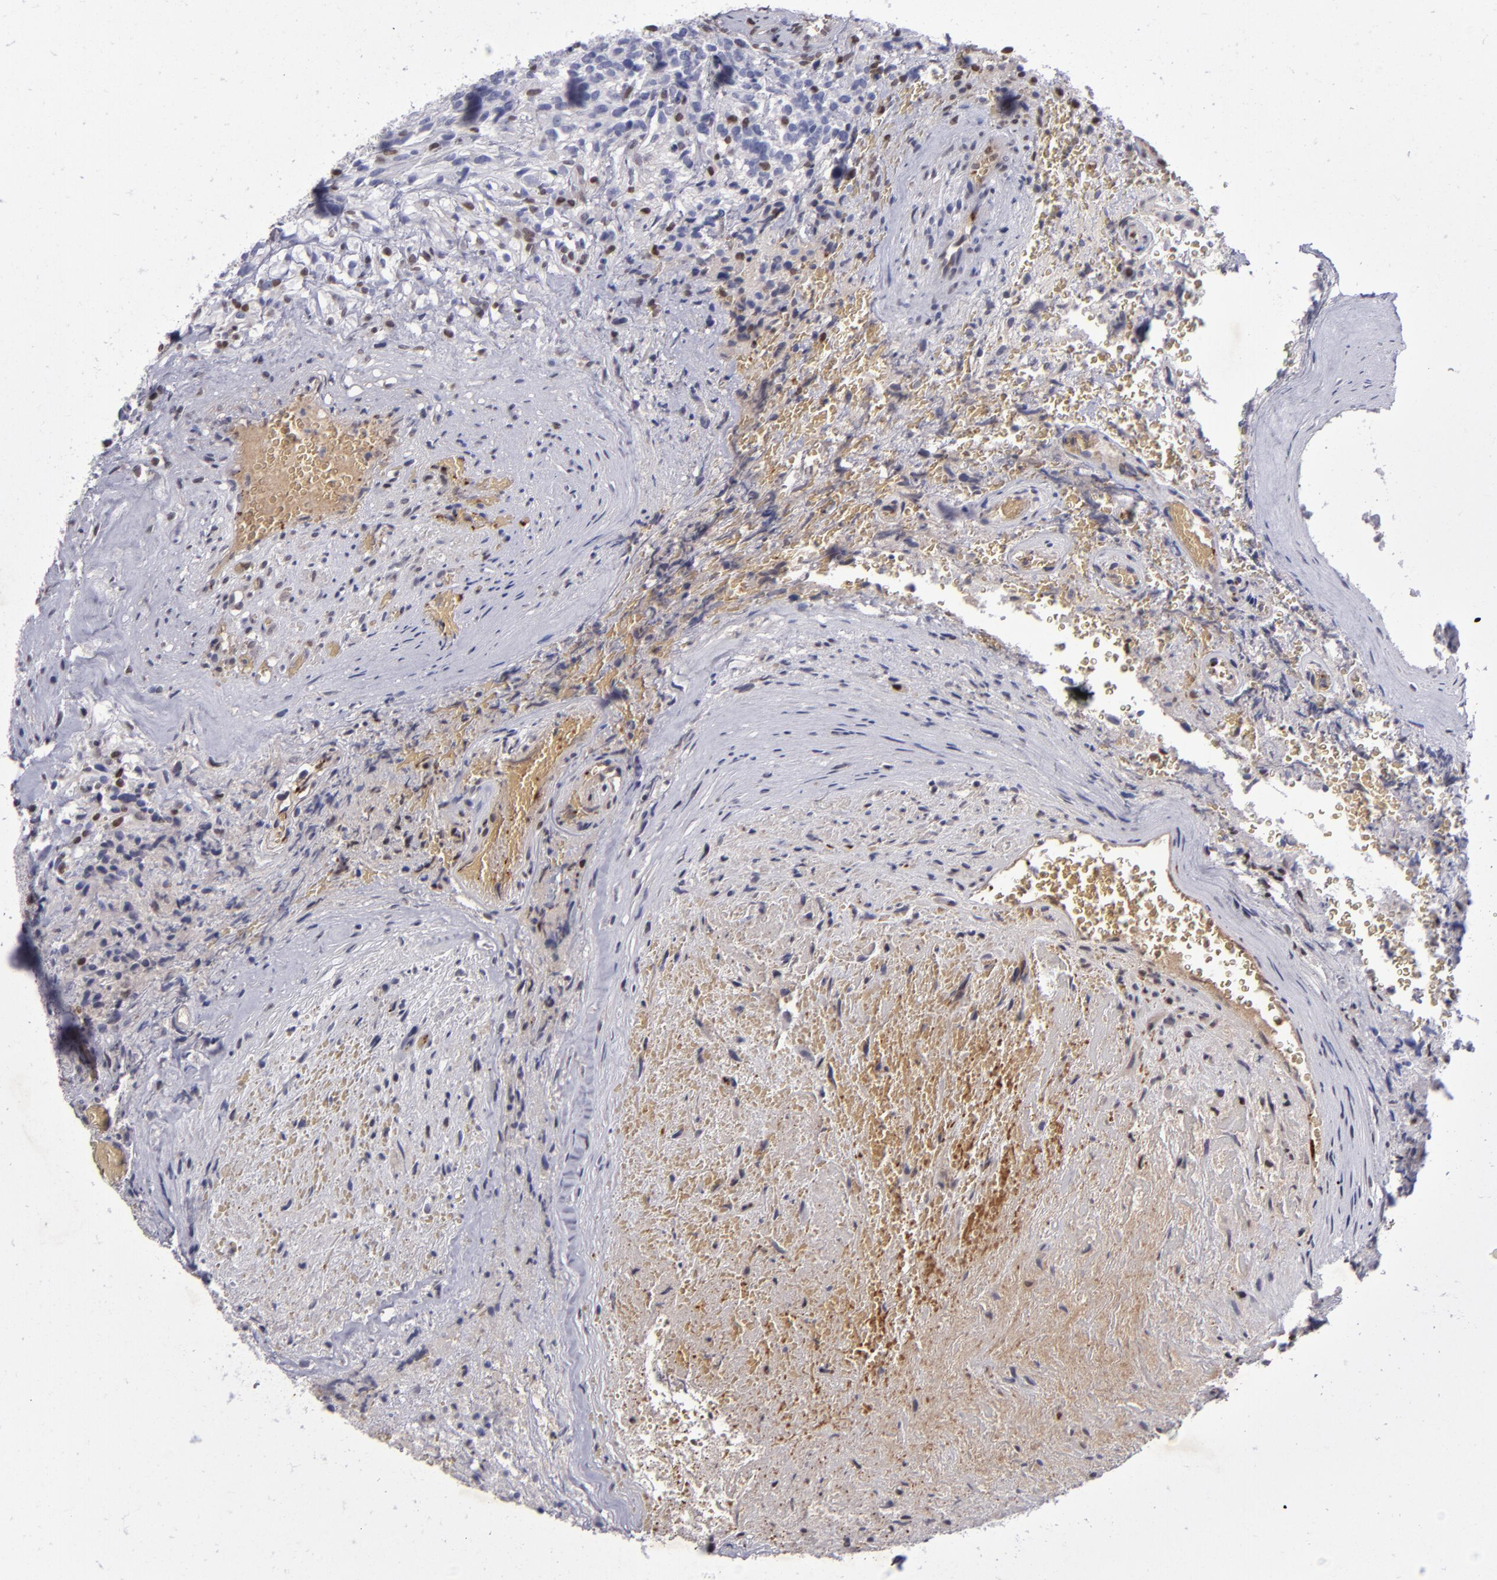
{"staining": {"intensity": "strong", "quantity": "<25%", "location": "nuclear"}, "tissue": "glioma", "cell_type": "Tumor cells", "image_type": "cancer", "snomed": [{"axis": "morphology", "description": "Normal tissue, NOS"}, {"axis": "morphology", "description": "Glioma, malignant, High grade"}, {"axis": "topography", "description": "Cerebral cortex"}], "caption": "Malignant glioma (high-grade) stained for a protein displays strong nuclear positivity in tumor cells.", "gene": "MGMT", "patient": {"sex": "male", "age": 75}}